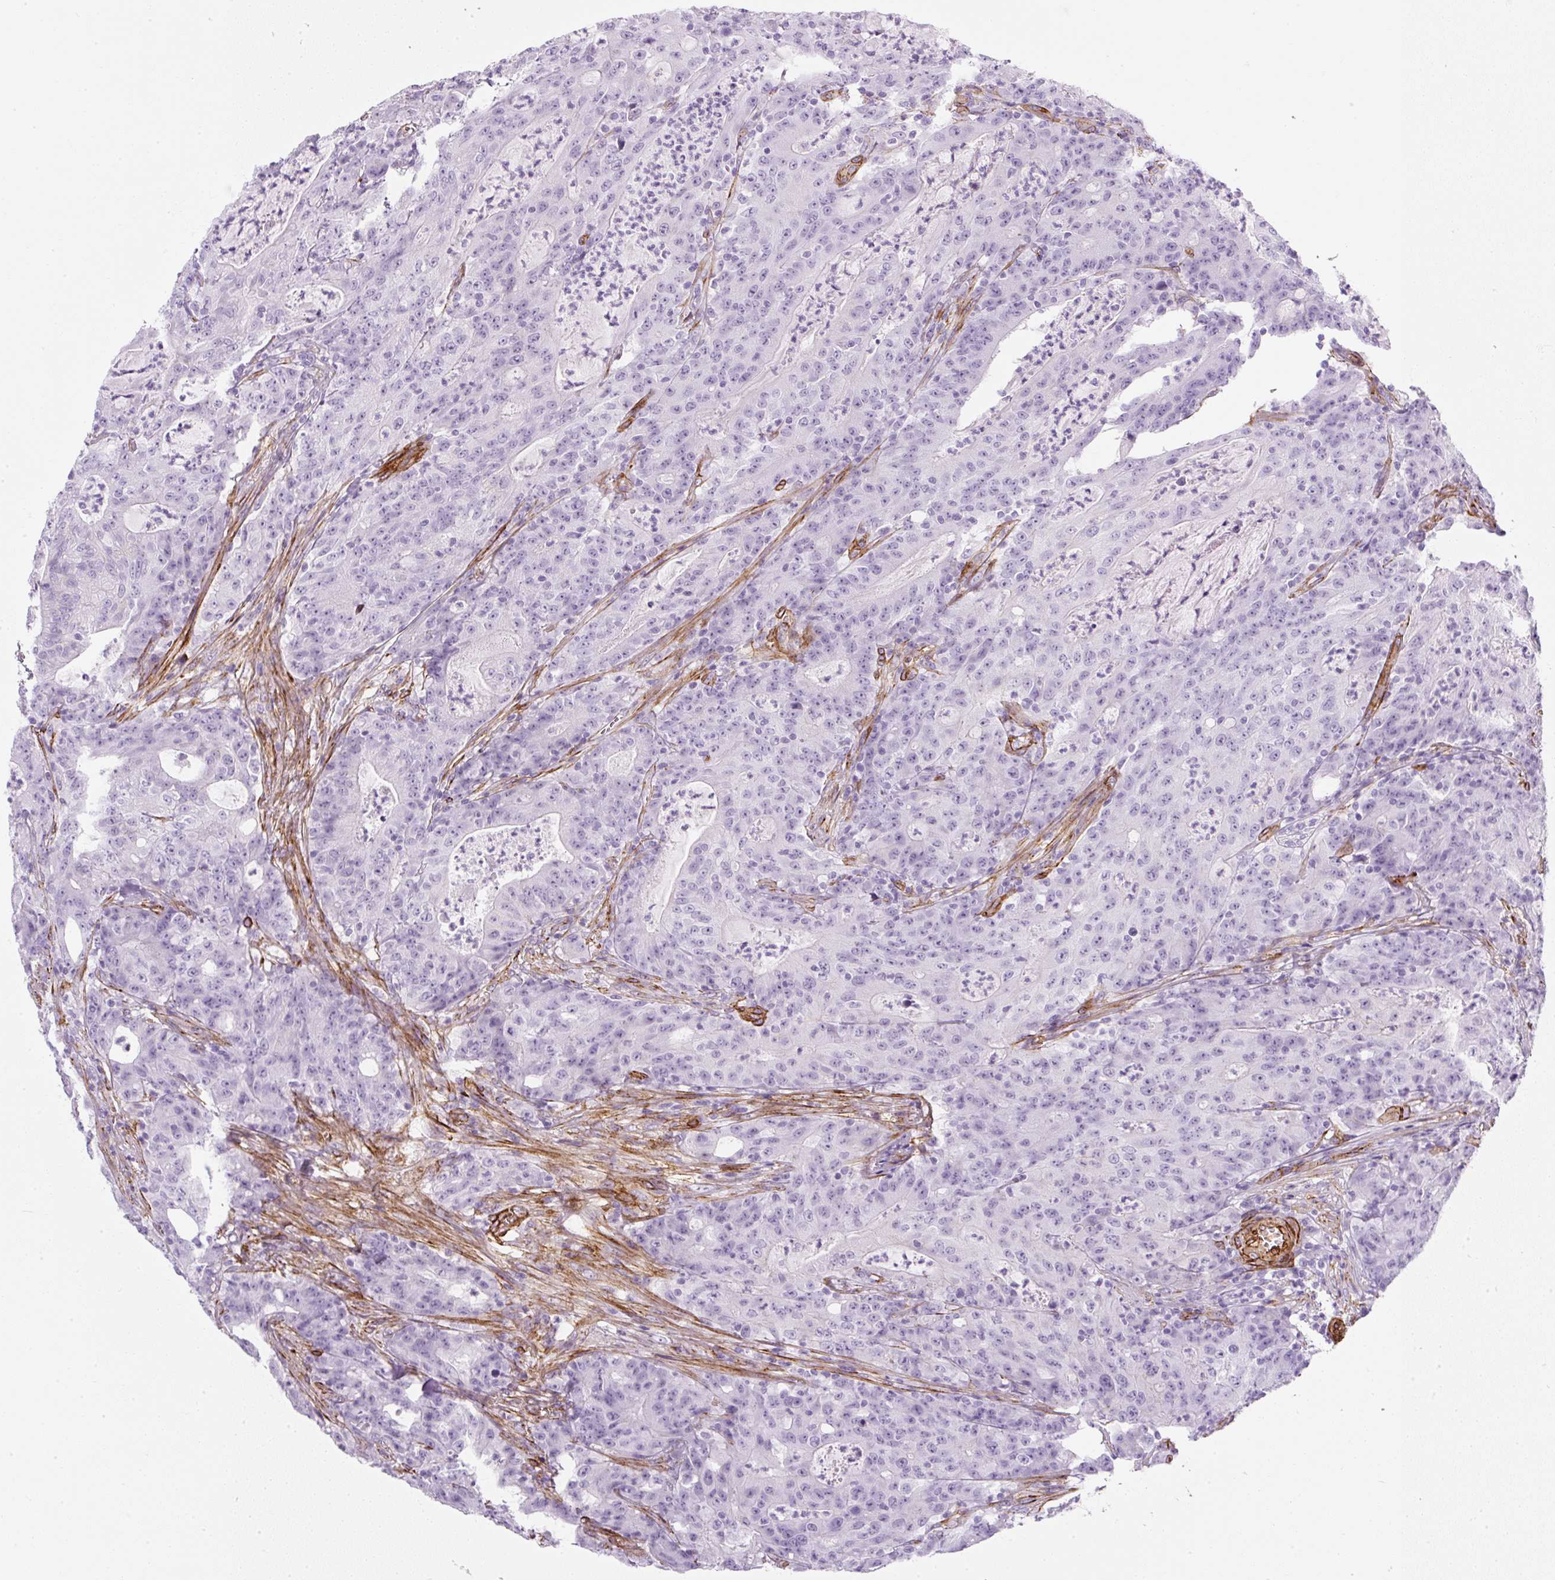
{"staining": {"intensity": "negative", "quantity": "none", "location": "none"}, "tissue": "colorectal cancer", "cell_type": "Tumor cells", "image_type": "cancer", "snomed": [{"axis": "morphology", "description": "Adenocarcinoma, NOS"}, {"axis": "topography", "description": "Colon"}], "caption": "An immunohistochemistry (IHC) histopathology image of colorectal cancer (adenocarcinoma) is shown. There is no staining in tumor cells of colorectal cancer (adenocarcinoma). Nuclei are stained in blue.", "gene": "CAVIN3", "patient": {"sex": "male", "age": 83}}